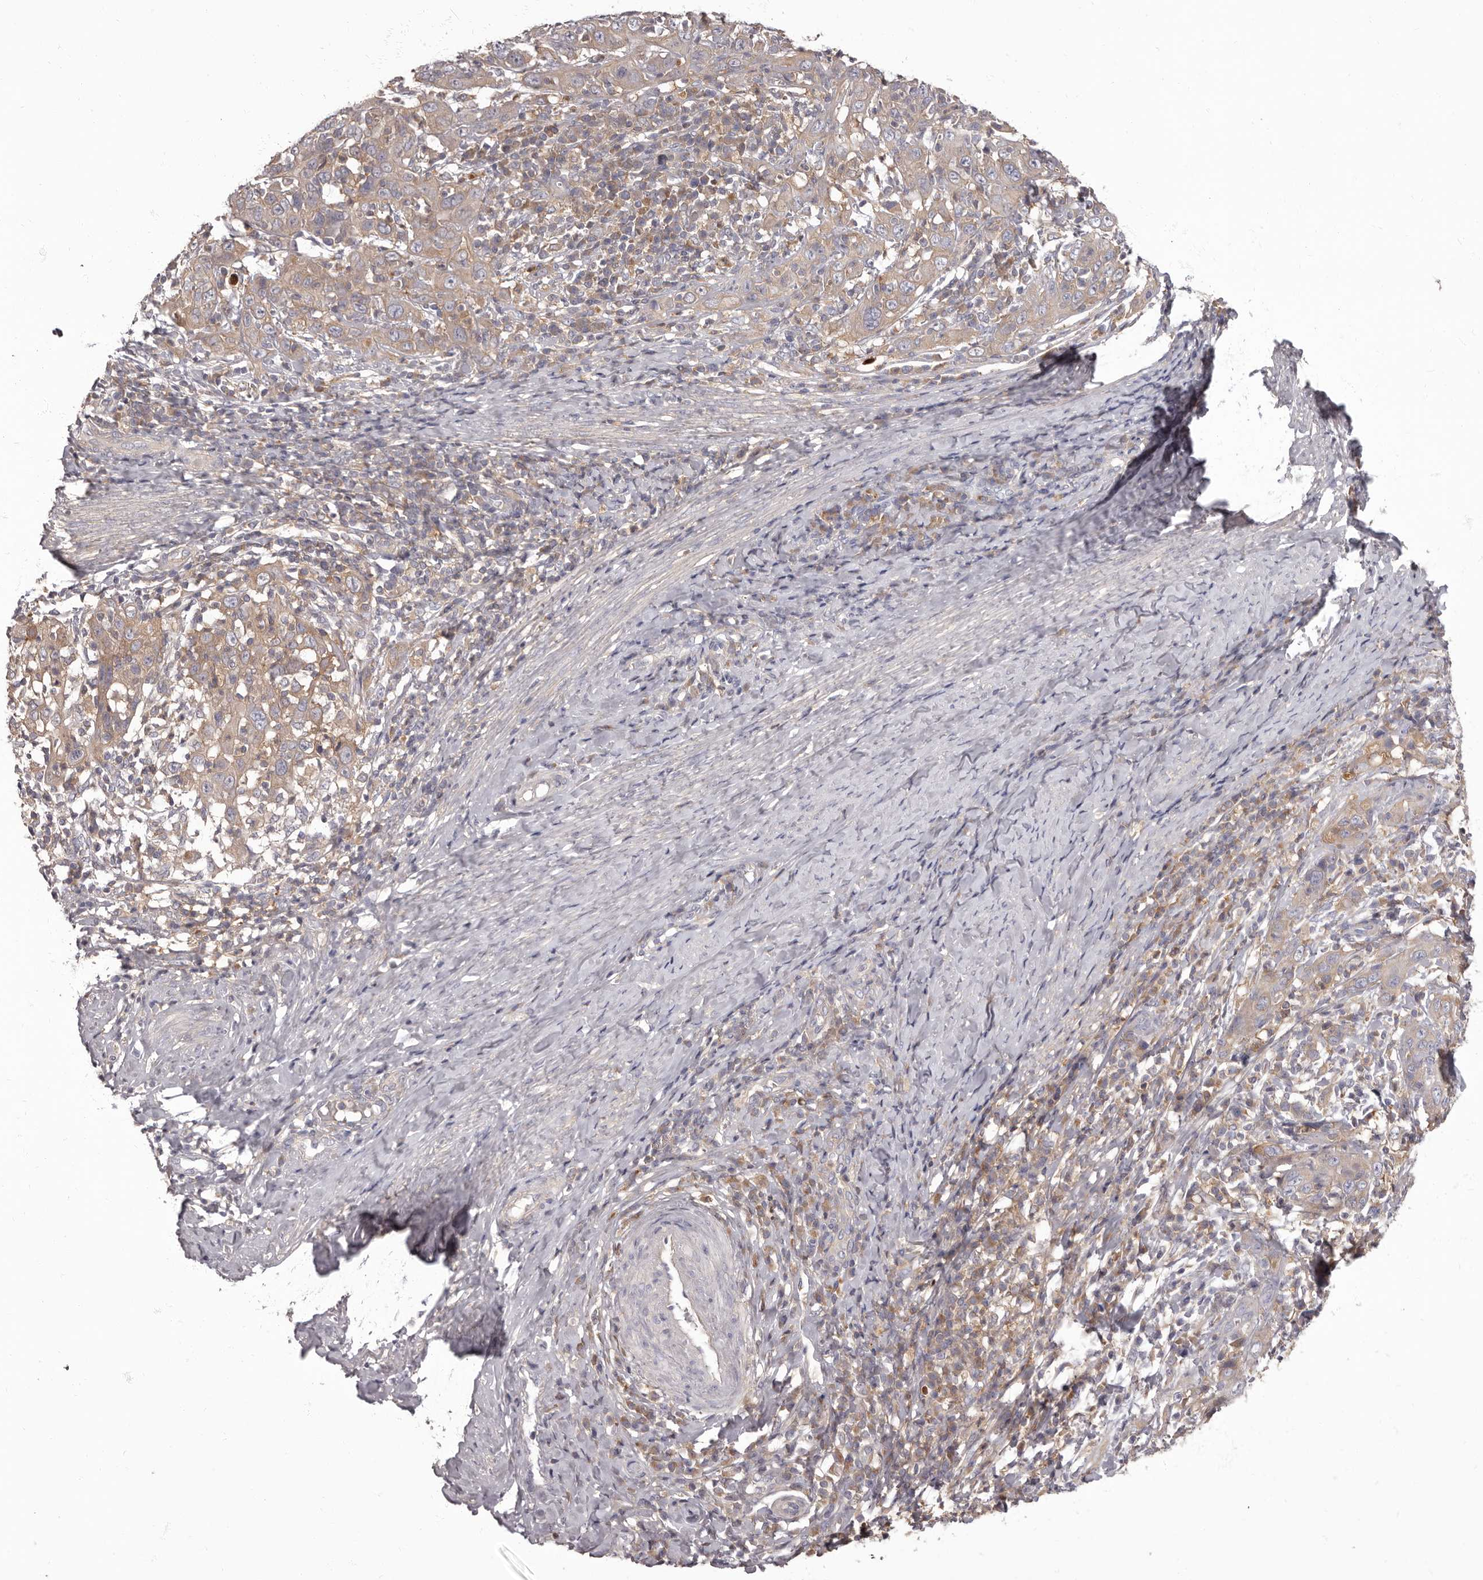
{"staining": {"intensity": "weak", "quantity": ">75%", "location": "cytoplasmic/membranous"}, "tissue": "cervical cancer", "cell_type": "Tumor cells", "image_type": "cancer", "snomed": [{"axis": "morphology", "description": "Squamous cell carcinoma, NOS"}, {"axis": "topography", "description": "Cervix"}], "caption": "Cervical cancer was stained to show a protein in brown. There is low levels of weak cytoplasmic/membranous positivity in about >75% of tumor cells. The staining is performed using DAB brown chromogen to label protein expression. The nuclei are counter-stained blue using hematoxylin.", "gene": "APEH", "patient": {"sex": "female", "age": 46}}